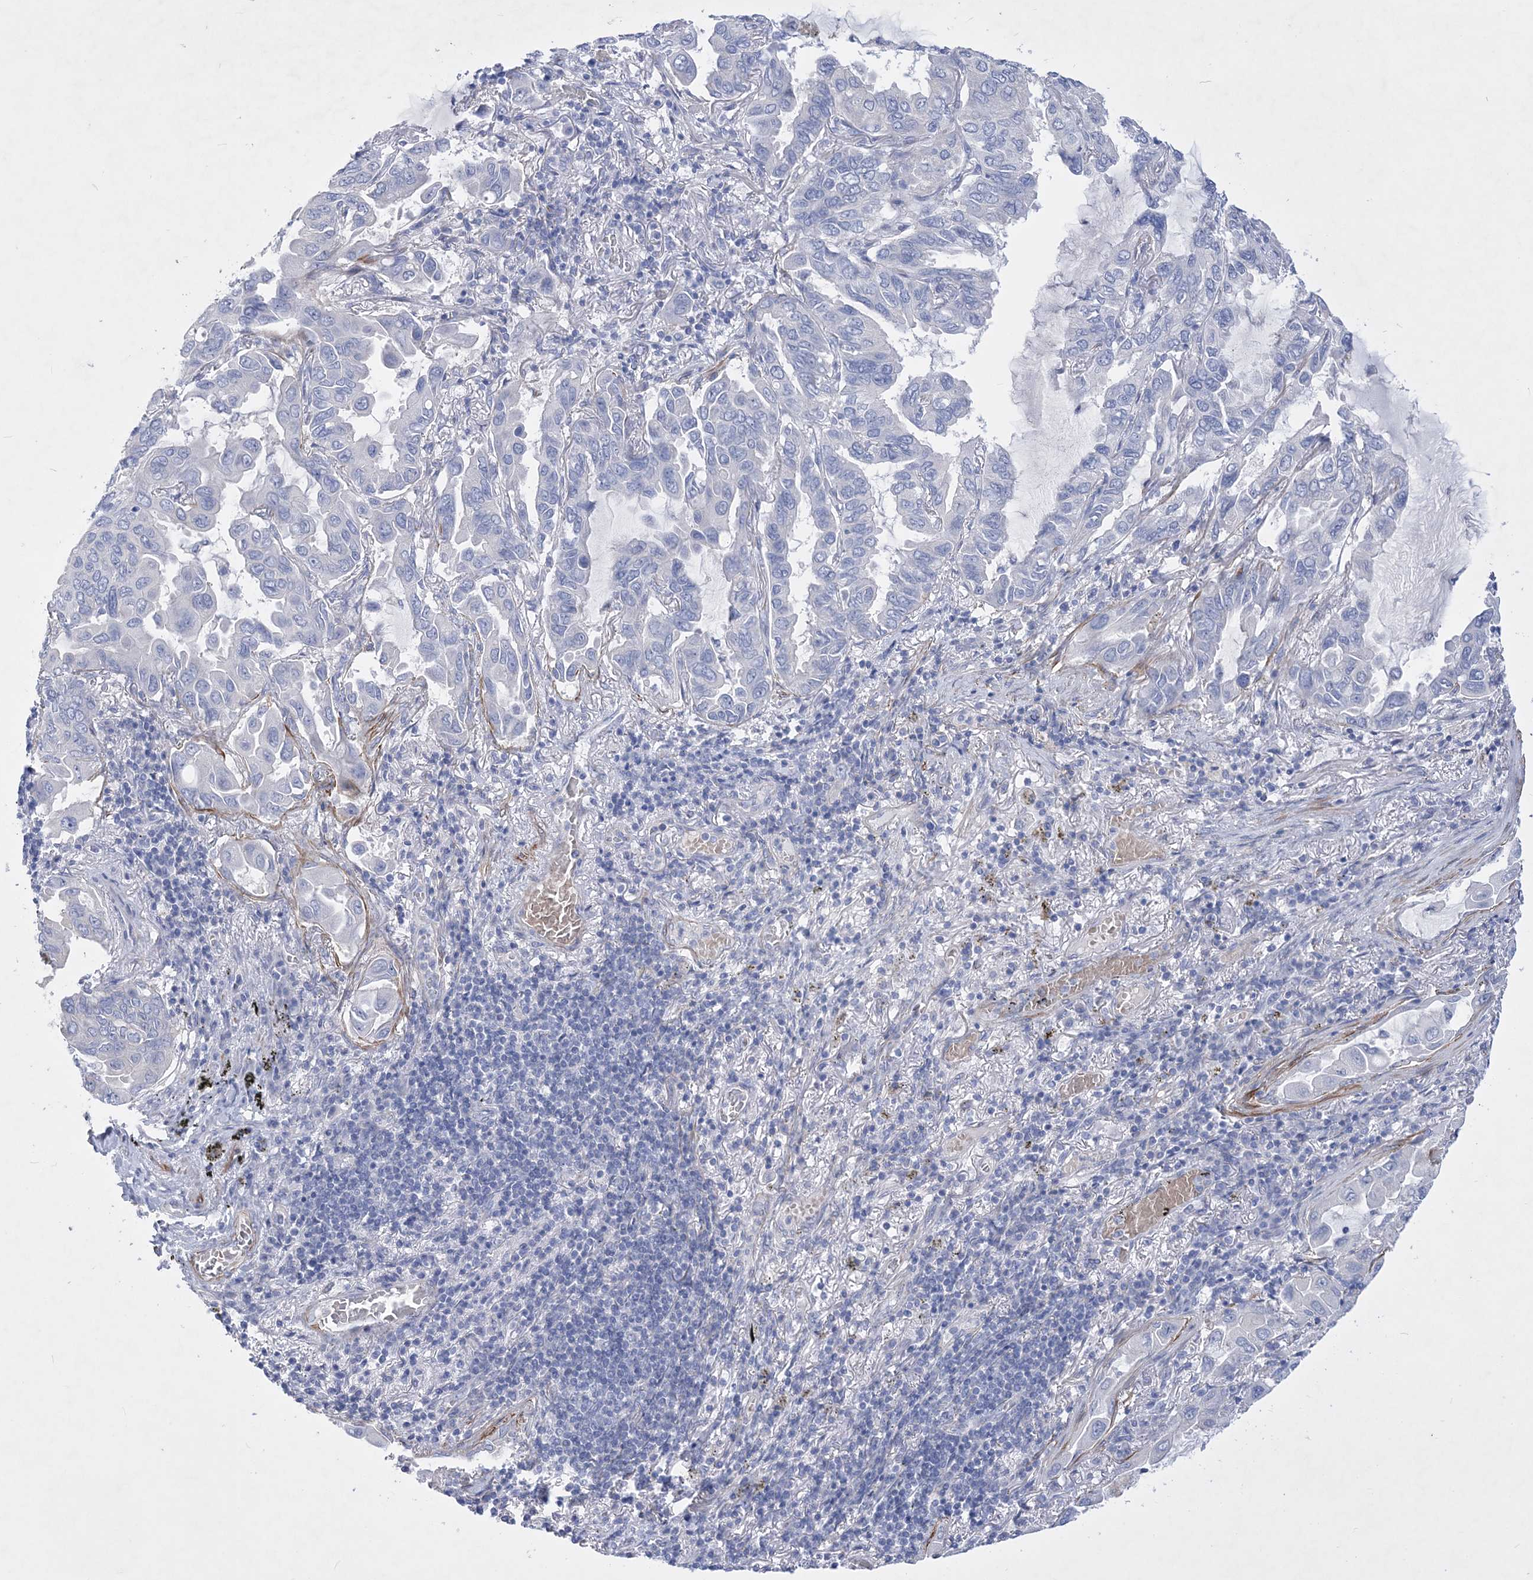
{"staining": {"intensity": "negative", "quantity": "none", "location": "none"}, "tissue": "lung cancer", "cell_type": "Tumor cells", "image_type": "cancer", "snomed": [{"axis": "morphology", "description": "Adenocarcinoma, NOS"}, {"axis": "topography", "description": "Lung"}], "caption": "The image displays no staining of tumor cells in lung cancer.", "gene": "WDR74", "patient": {"sex": "male", "age": 64}}